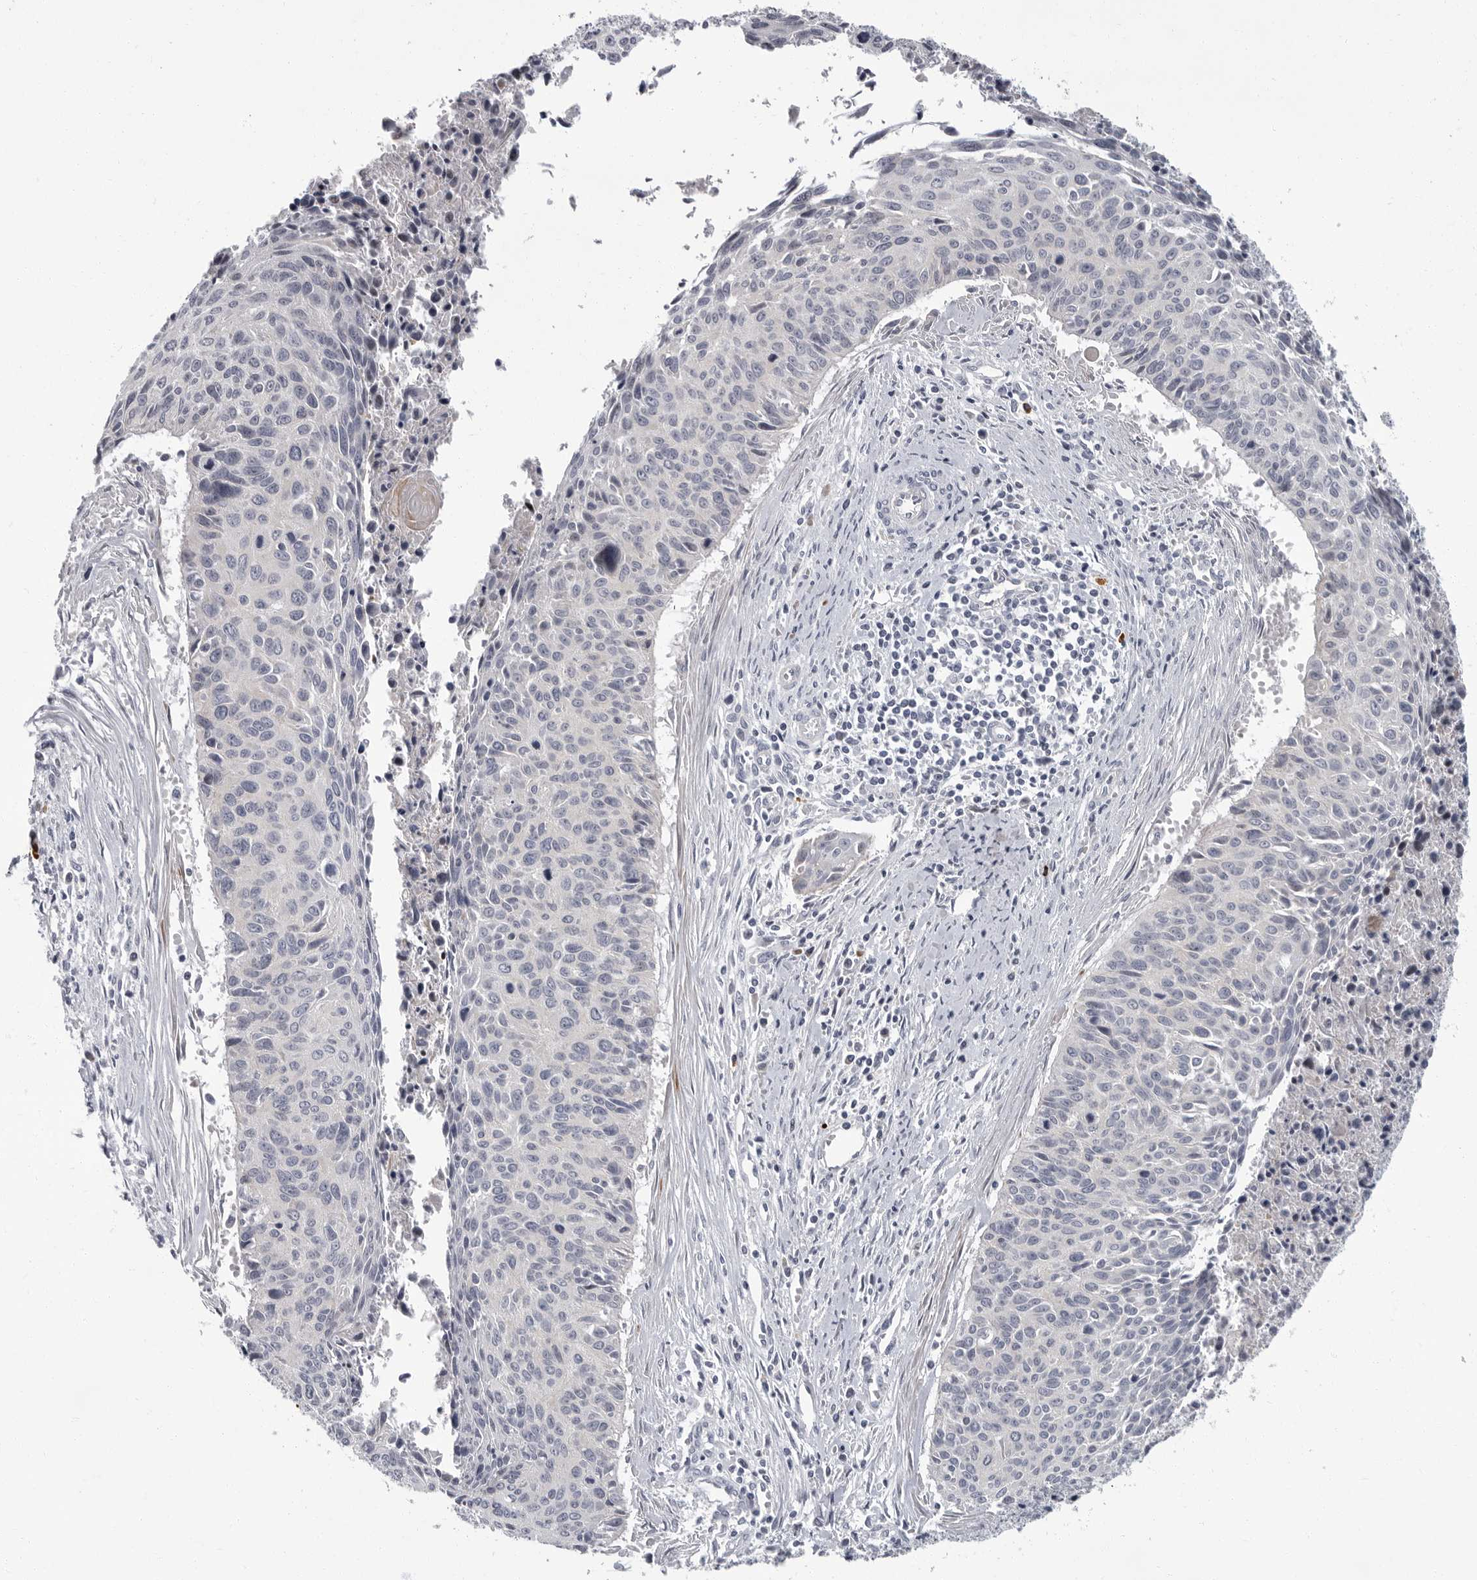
{"staining": {"intensity": "negative", "quantity": "none", "location": "none"}, "tissue": "cervical cancer", "cell_type": "Tumor cells", "image_type": "cancer", "snomed": [{"axis": "morphology", "description": "Squamous cell carcinoma, NOS"}, {"axis": "topography", "description": "Cervix"}], "caption": "Immunohistochemical staining of human cervical squamous cell carcinoma shows no significant expression in tumor cells.", "gene": "SLC25A39", "patient": {"sex": "female", "age": 55}}